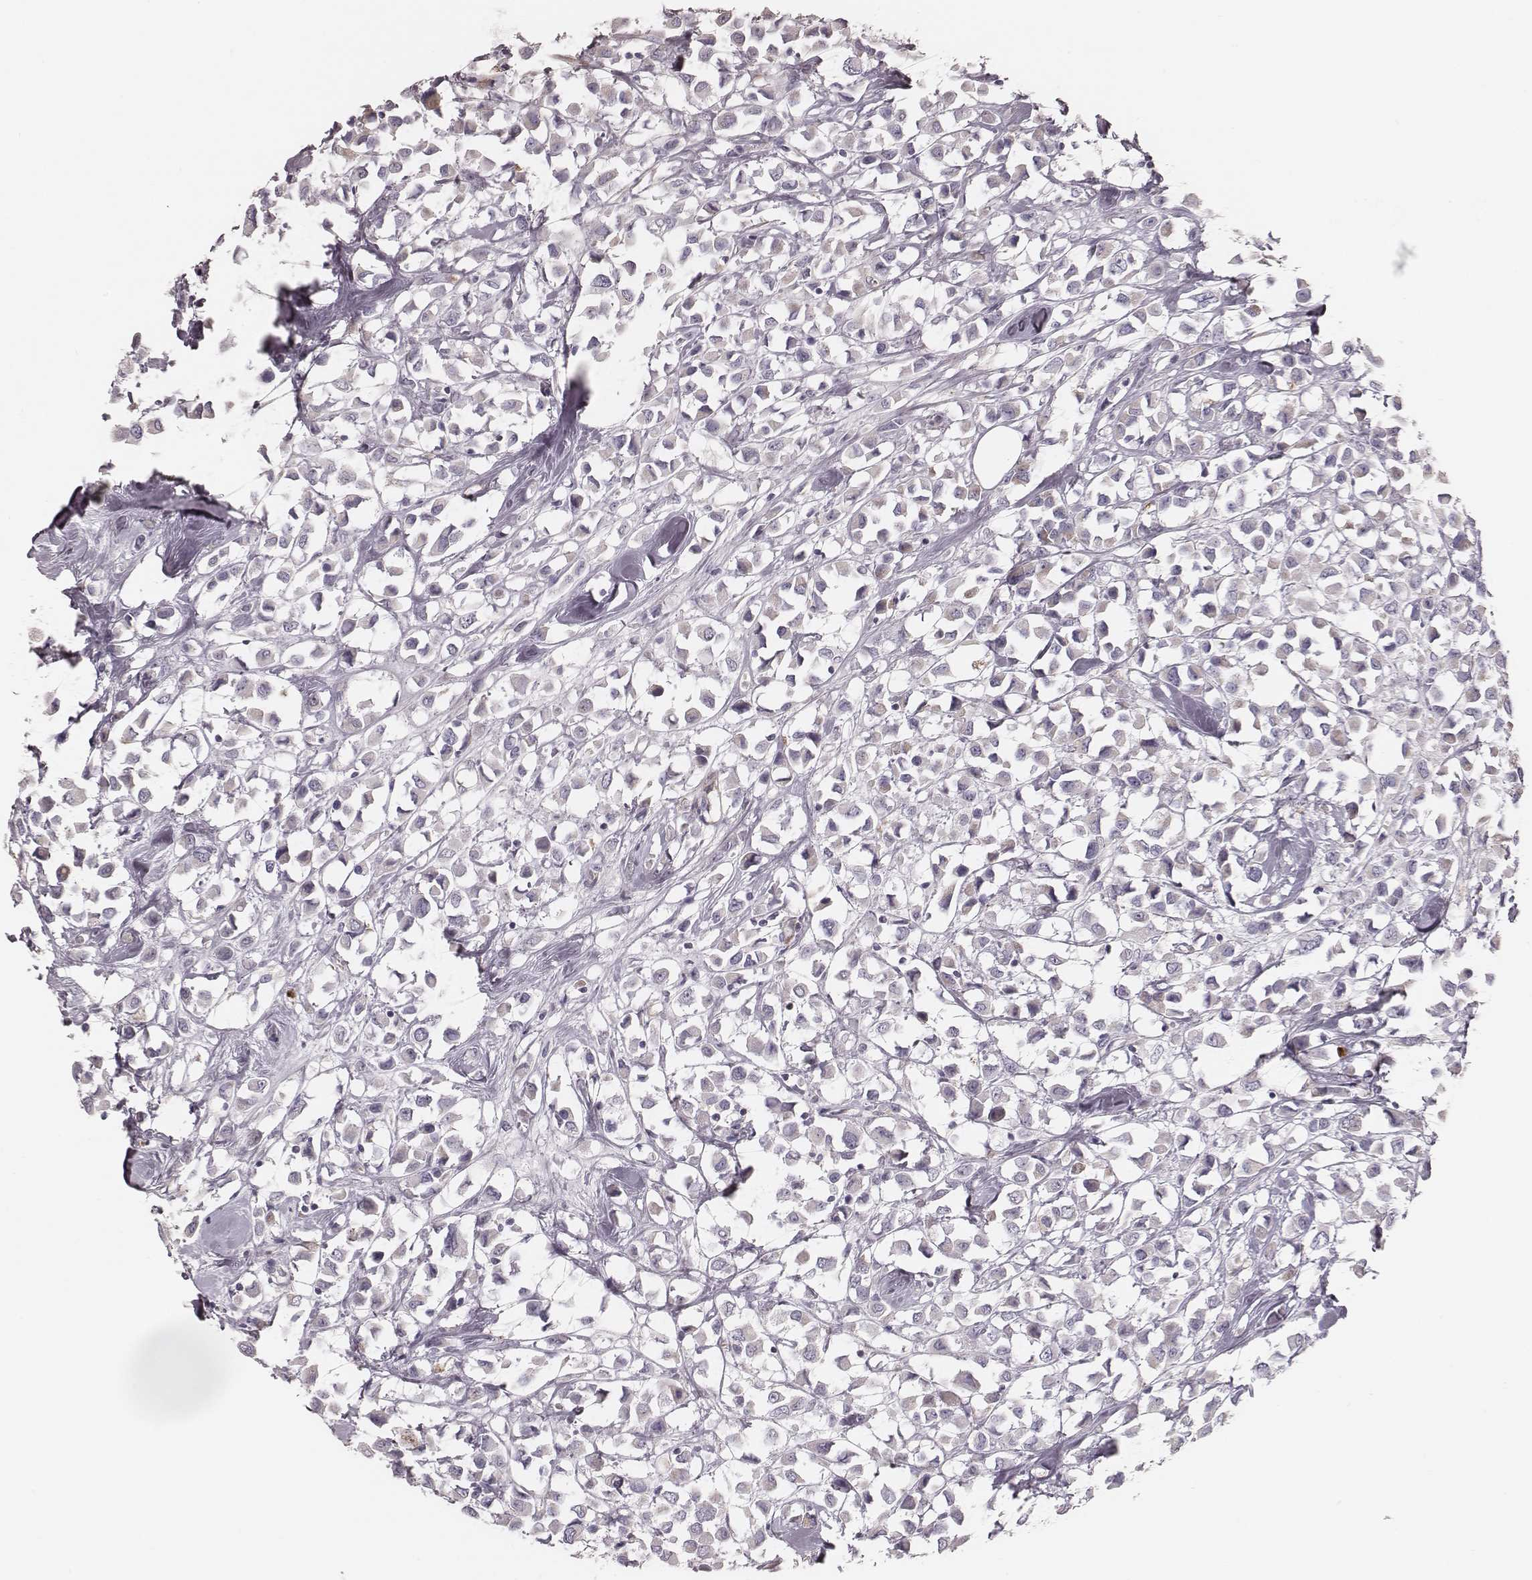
{"staining": {"intensity": "negative", "quantity": "none", "location": "none"}, "tissue": "breast cancer", "cell_type": "Tumor cells", "image_type": "cancer", "snomed": [{"axis": "morphology", "description": "Duct carcinoma"}, {"axis": "topography", "description": "Breast"}], "caption": "Breast cancer (invasive ductal carcinoma) stained for a protein using IHC demonstrates no expression tumor cells.", "gene": "KIF5C", "patient": {"sex": "female", "age": 61}}